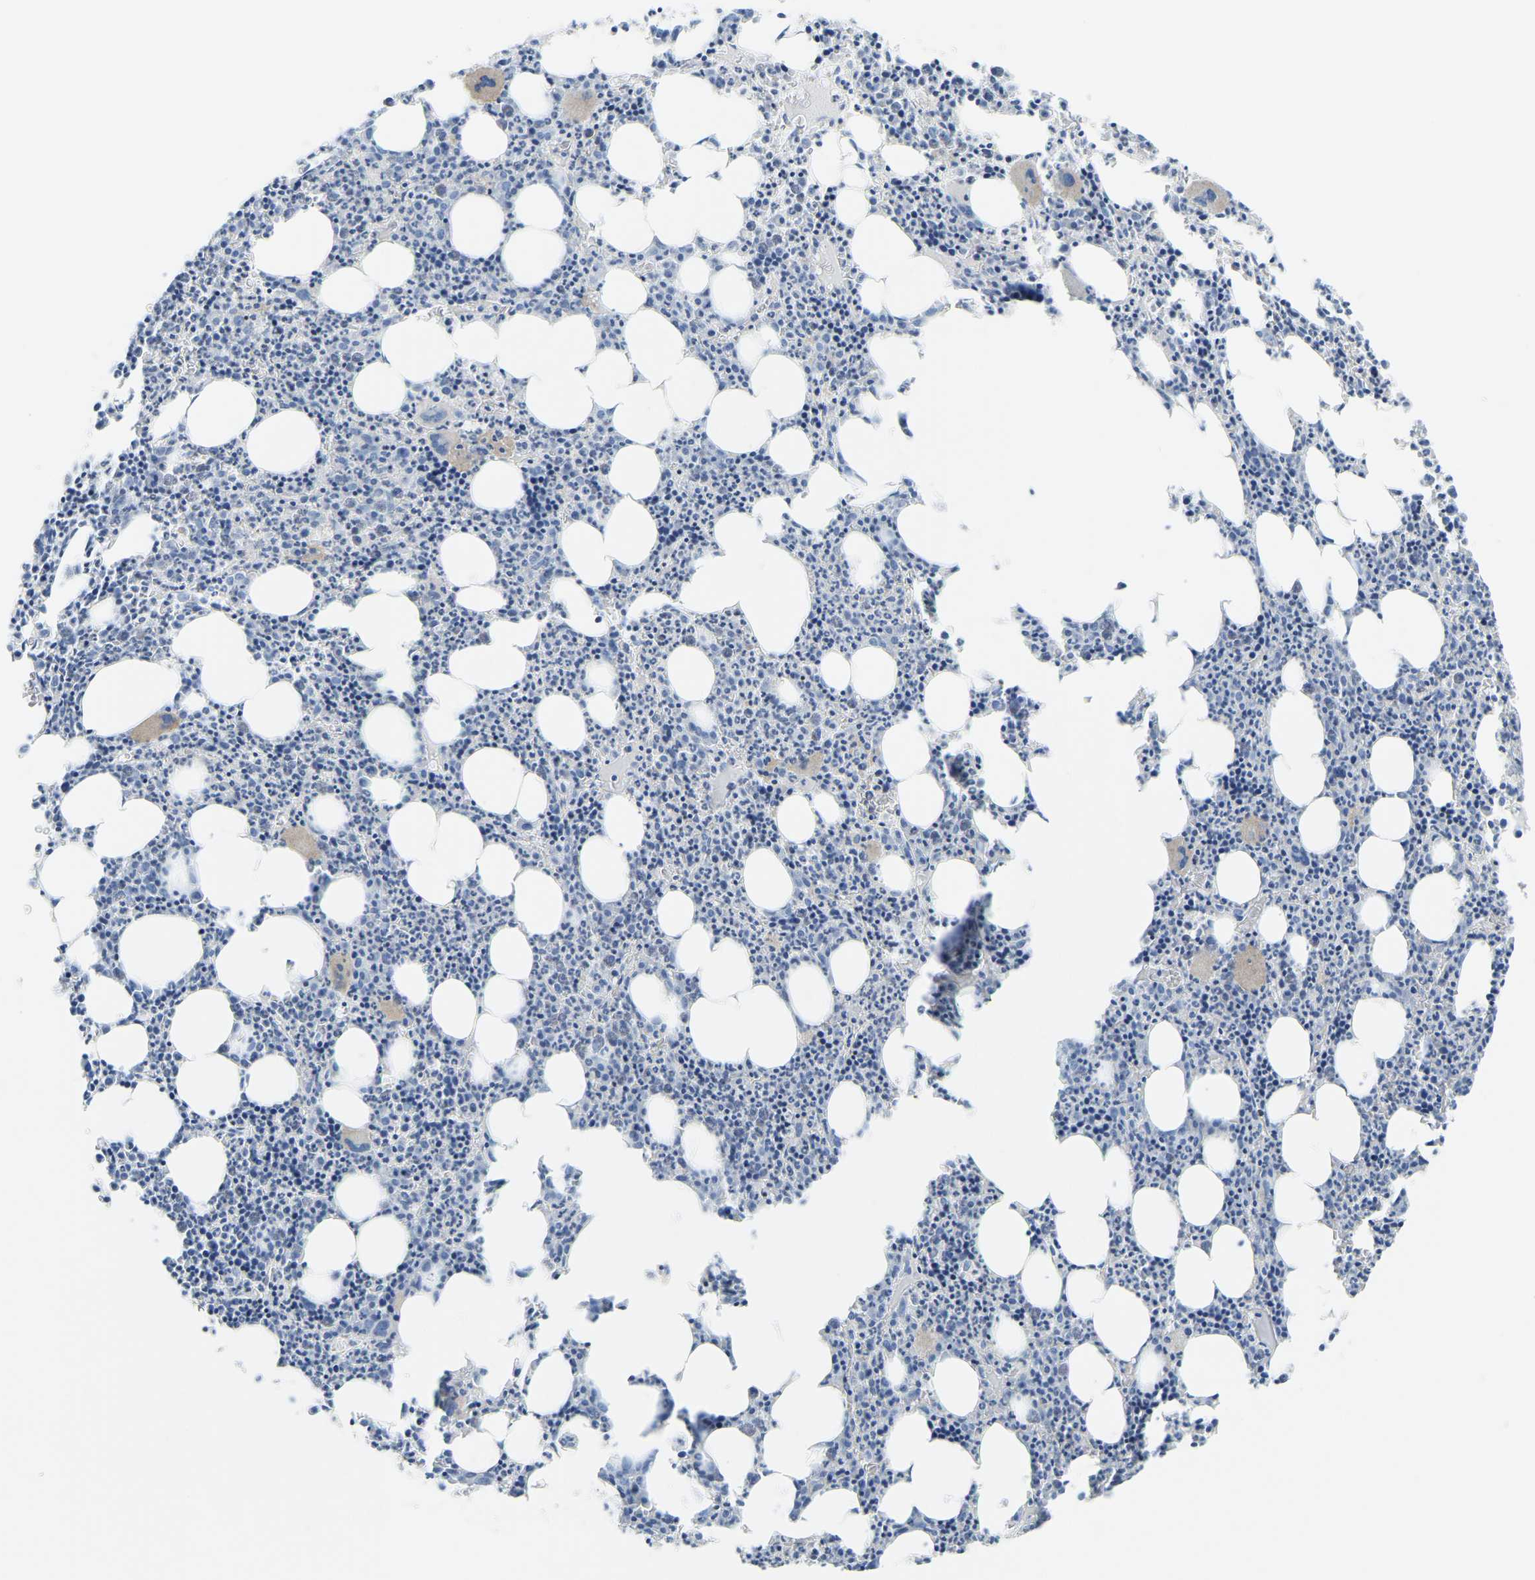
{"staining": {"intensity": "strong", "quantity": "<25%", "location": "cytoplasmic/membranous"}, "tissue": "bone marrow", "cell_type": "Hematopoietic cells", "image_type": "normal", "snomed": [{"axis": "morphology", "description": "Normal tissue, NOS"}, {"axis": "morphology", "description": "Inflammation, NOS"}, {"axis": "topography", "description": "Bone marrow"}], "caption": "Immunohistochemical staining of benign bone marrow reveals <25% levels of strong cytoplasmic/membranous protein positivity in approximately <25% of hematopoietic cells.", "gene": "MYL3", "patient": {"sex": "female", "age": 40}}